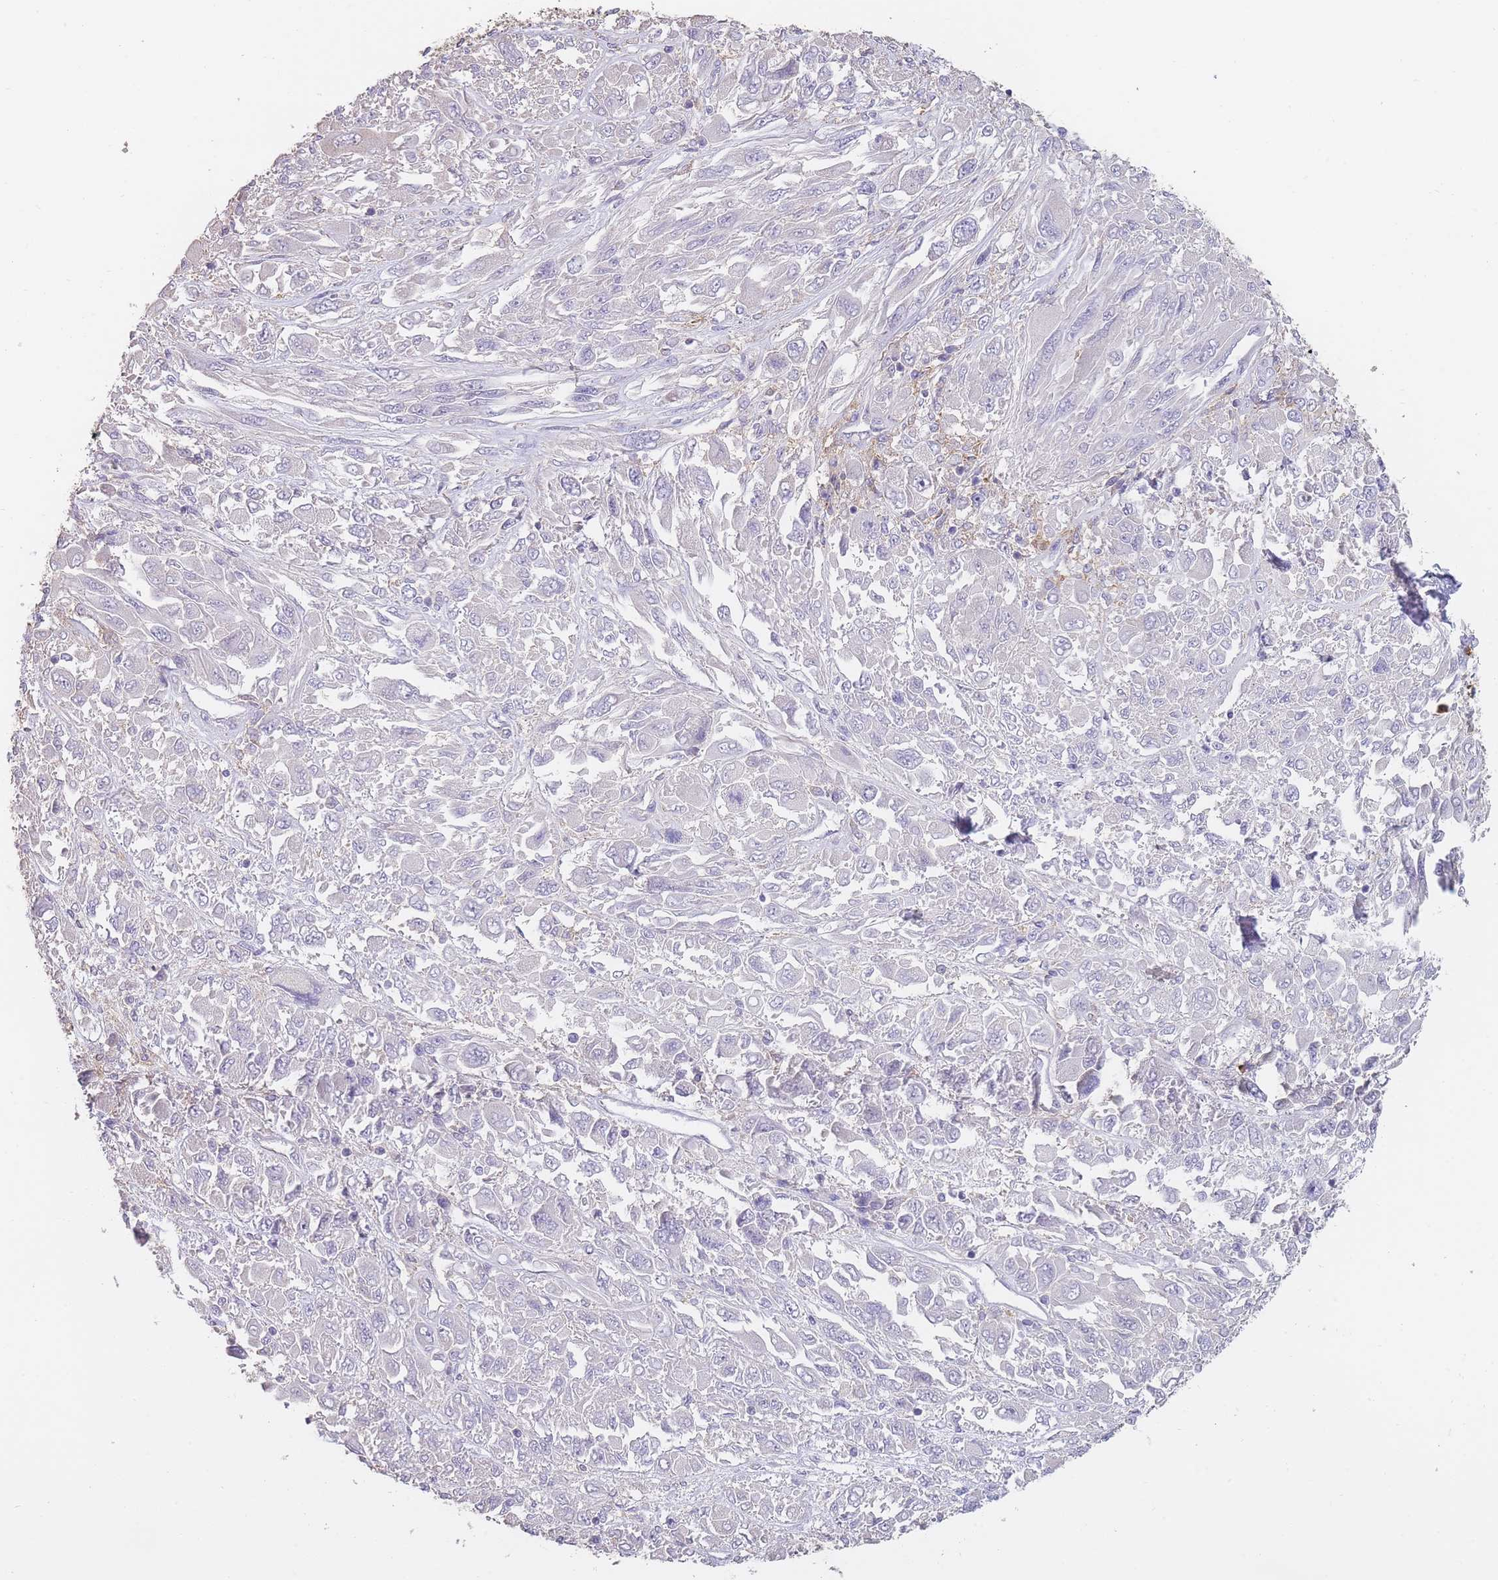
{"staining": {"intensity": "negative", "quantity": "none", "location": "none"}, "tissue": "melanoma", "cell_type": "Tumor cells", "image_type": "cancer", "snomed": [{"axis": "morphology", "description": "Malignant melanoma, NOS"}, {"axis": "topography", "description": "Skin"}], "caption": "Melanoma was stained to show a protein in brown. There is no significant positivity in tumor cells.", "gene": "CLEC12A", "patient": {"sex": "female", "age": 91}}